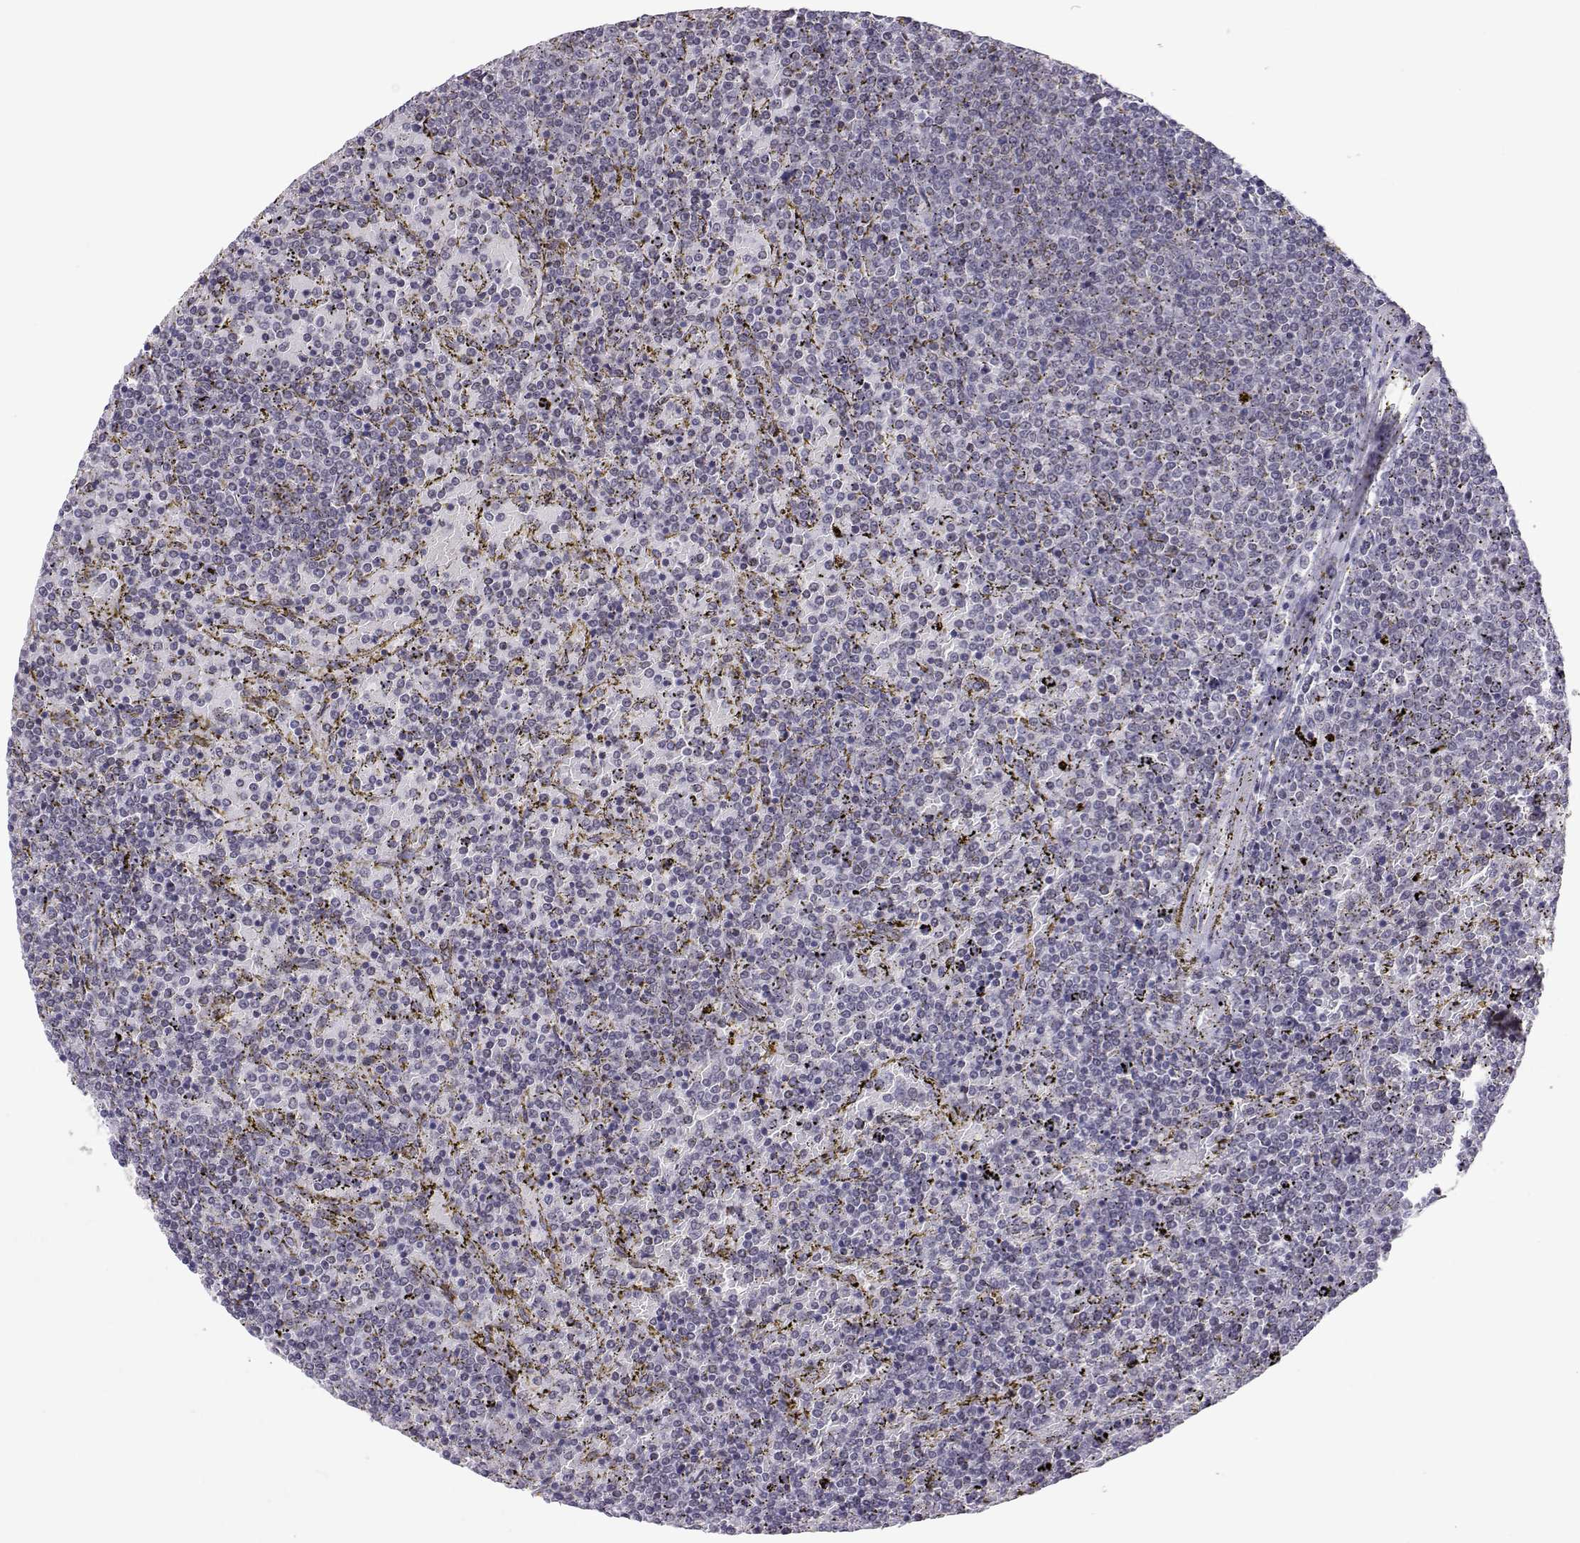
{"staining": {"intensity": "negative", "quantity": "none", "location": "none"}, "tissue": "lymphoma", "cell_type": "Tumor cells", "image_type": "cancer", "snomed": [{"axis": "morphology", "description": "Malignant lymphoma, non-Hodgkin's type, Low grade"}, {"axis": "topography", "description": "Spleen"}], "caption": "Immunohistochemical staining of human low-grade malignant lymphoma, non-Hodgkin's type shows no significant staining in tumor cells.", "gene": "SIX6", "patient": {"sex": "female", "age": 77}}